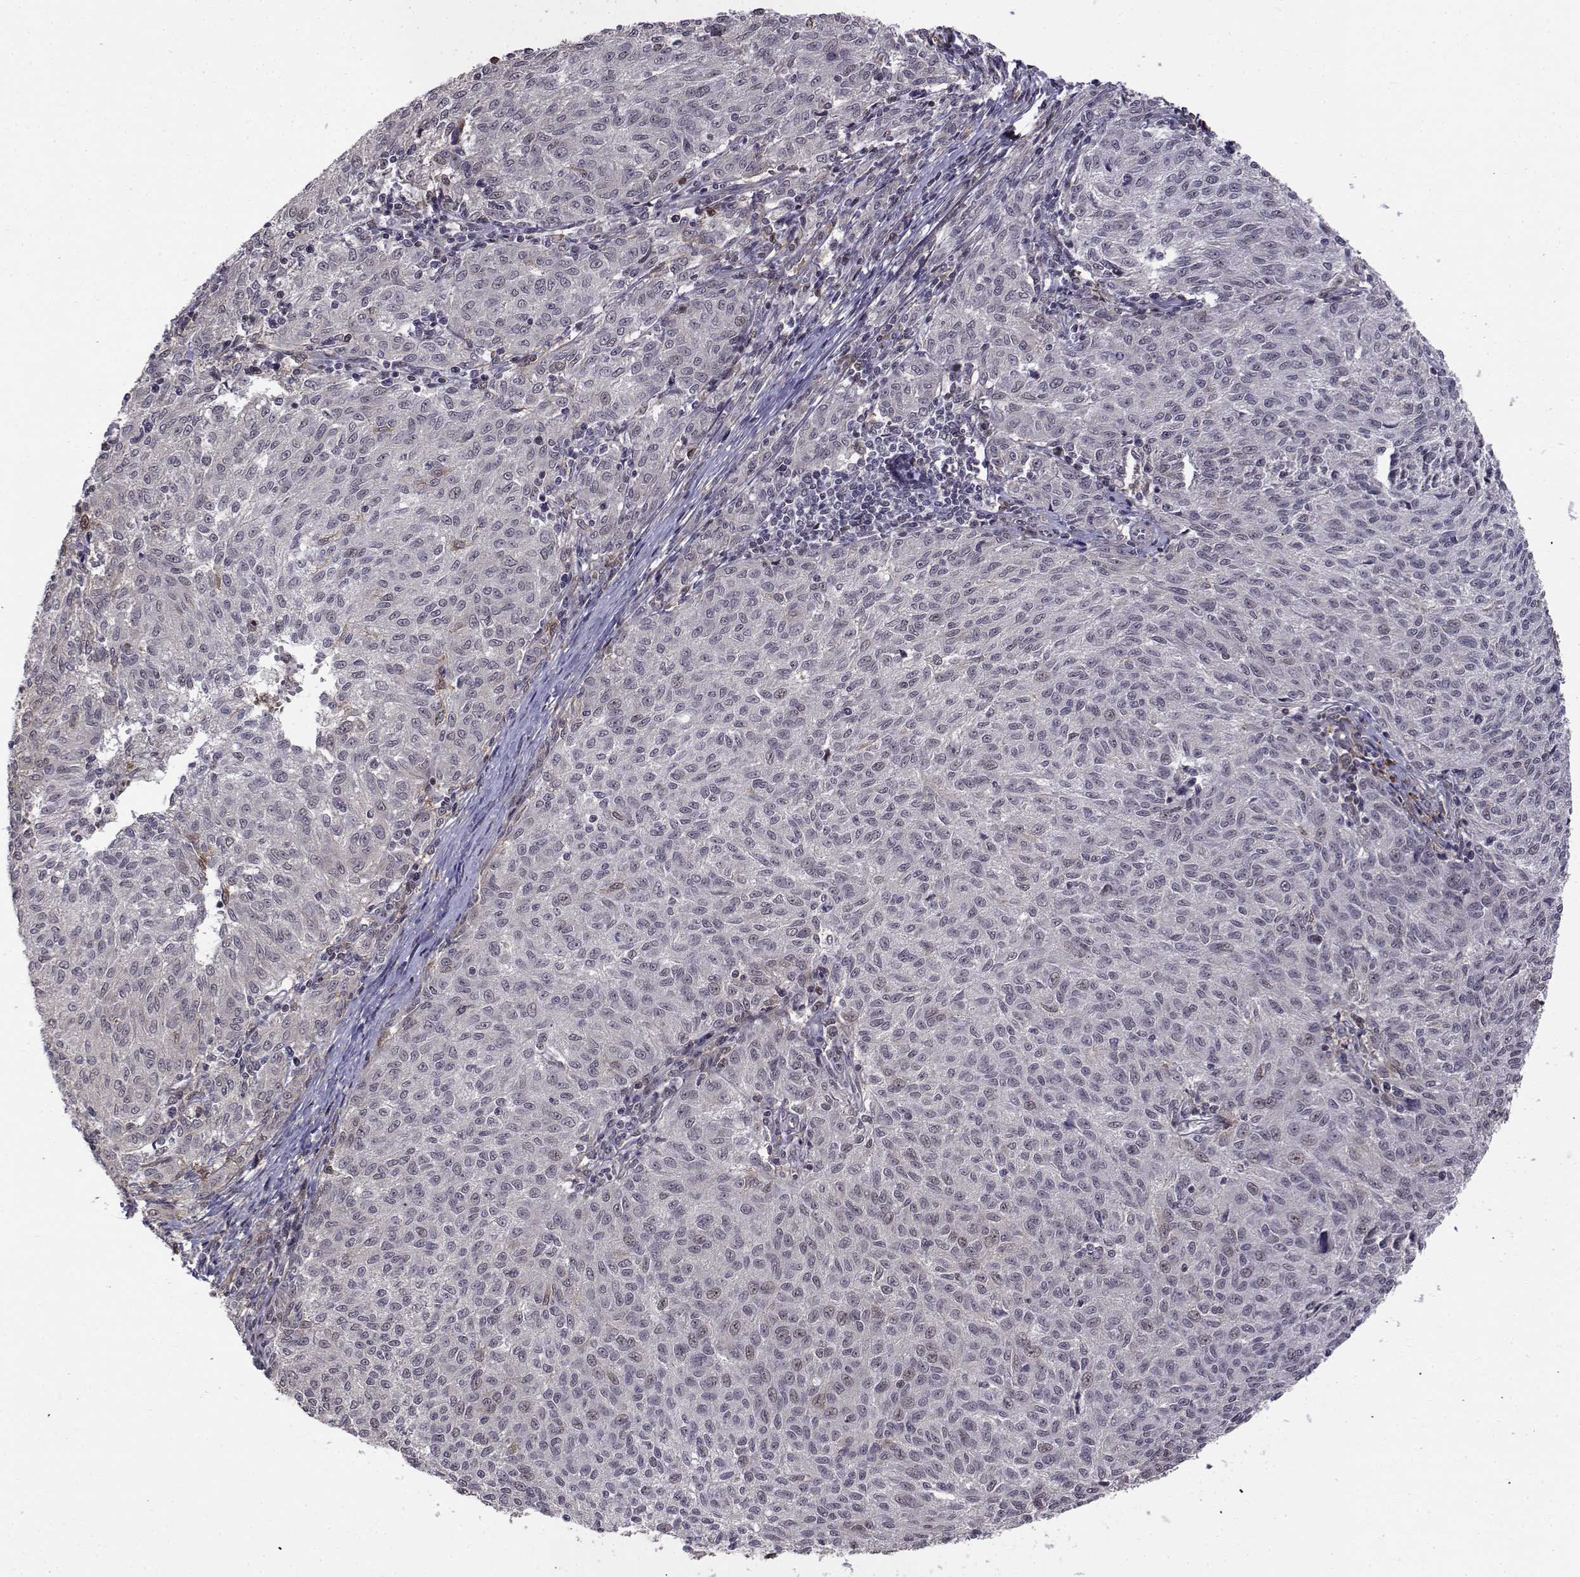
{"staining": {"intensity": "negative", "quantity": "none", "location": "none"}, "tissue": "melanoma", "cell_type": "Tumor cells", "image_type": "cancer", "snomed": [{"axis": "morphology", "description": "Malignant melanoma, NOS"}, {"axis": "topography", "description": "Skin"}], "caption": "Tumor cells are negative for protein expression in human malignant melanoma.", "gene": "ITGA7", "patient": {"sex": "female", "age": 72}}